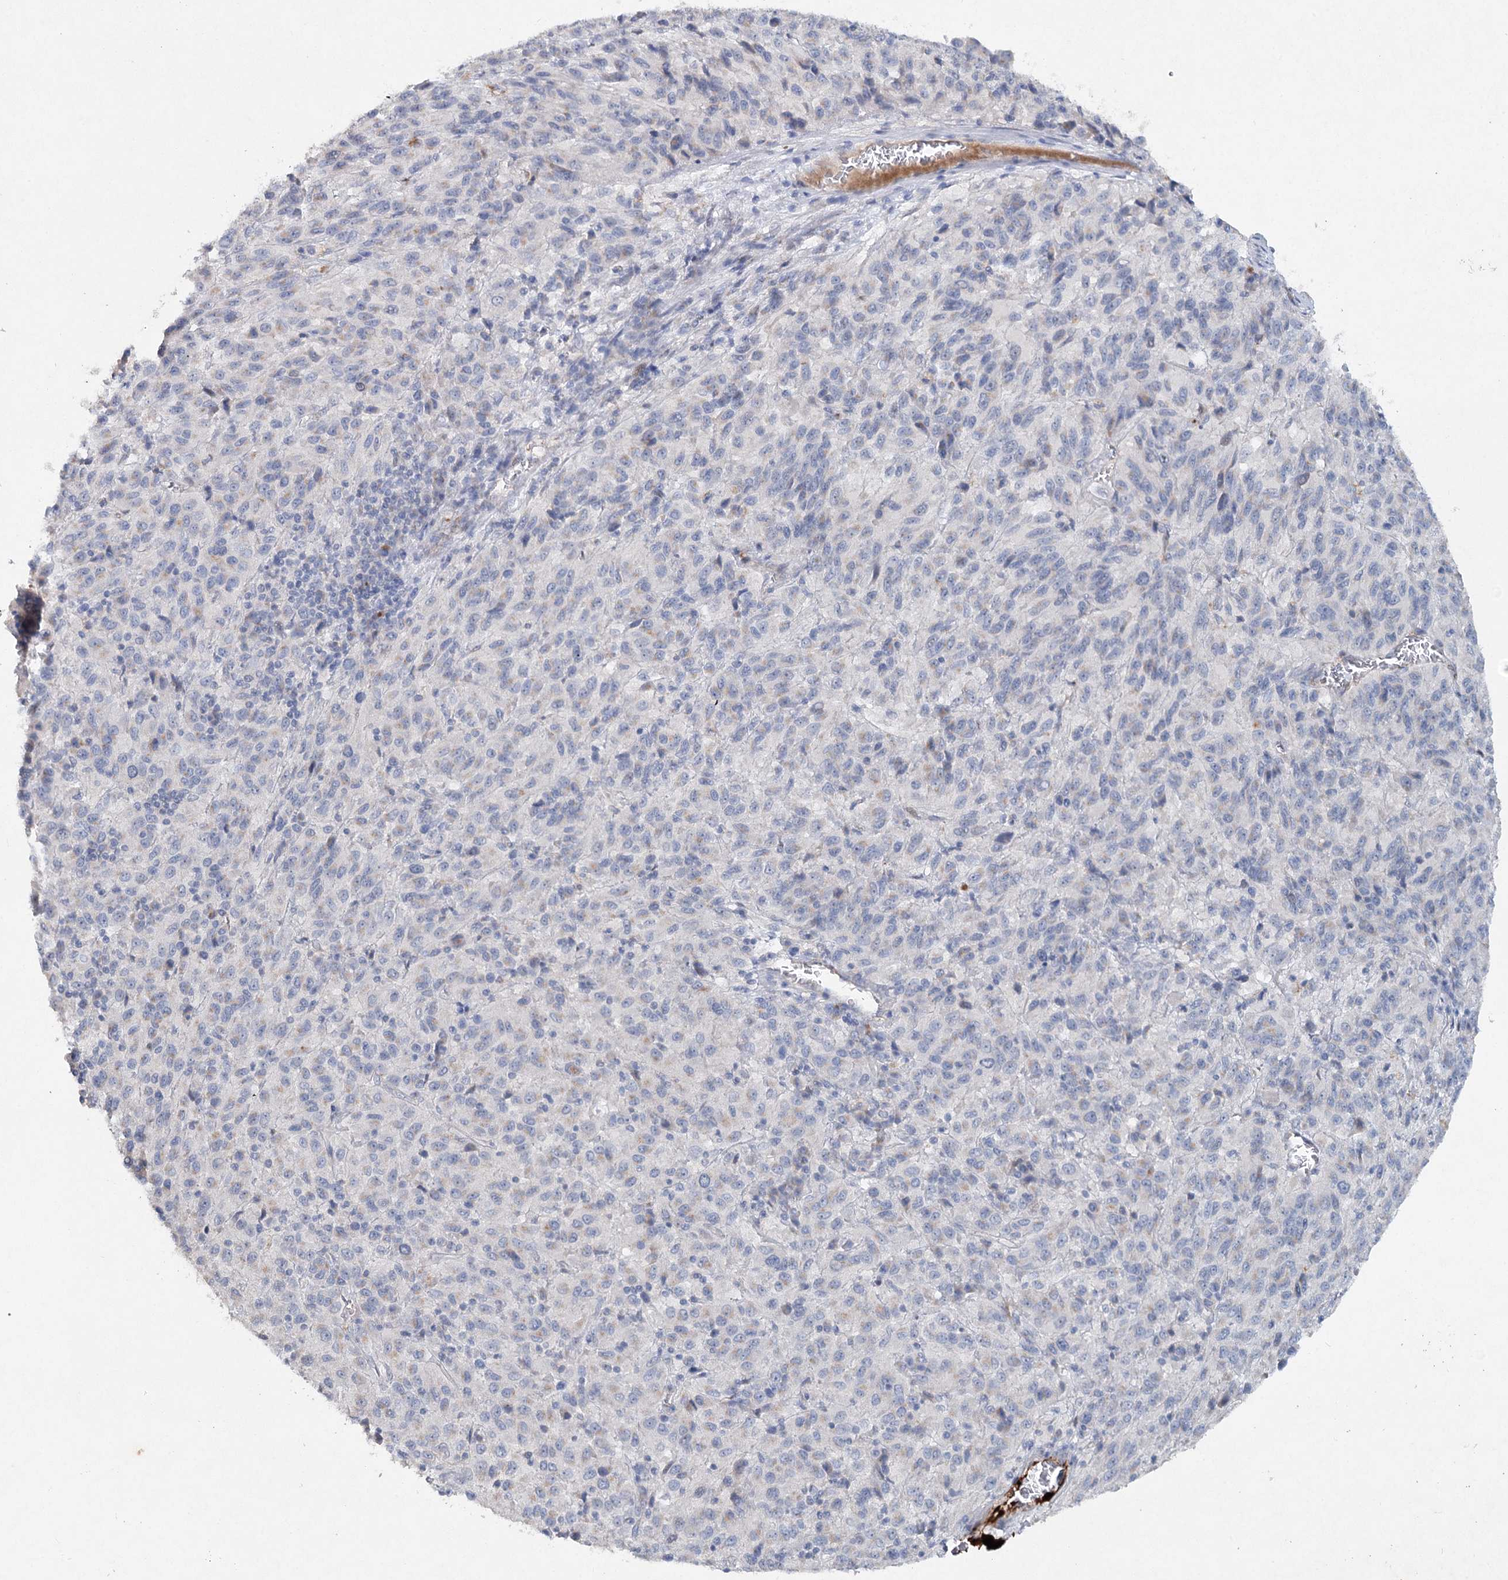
{"staining": {"intensity": "negative", "quantity": "none", "location": "none"}, "tissue": "melanoma", "cell_type": "Tumor cells", "image_type": "cancer", "snomed": [{"axis": "morphology", "description": "Malignant melanoma, Metastatic site"}, {"axis": "topography", "description": "Lung"}], "caption": "Micrograph shows no protein staining in tumor cells of malignant melanoma (metastatic site) tissue.", "gene": "RFX6", "patient": {"sex": "male", "age": 64}}